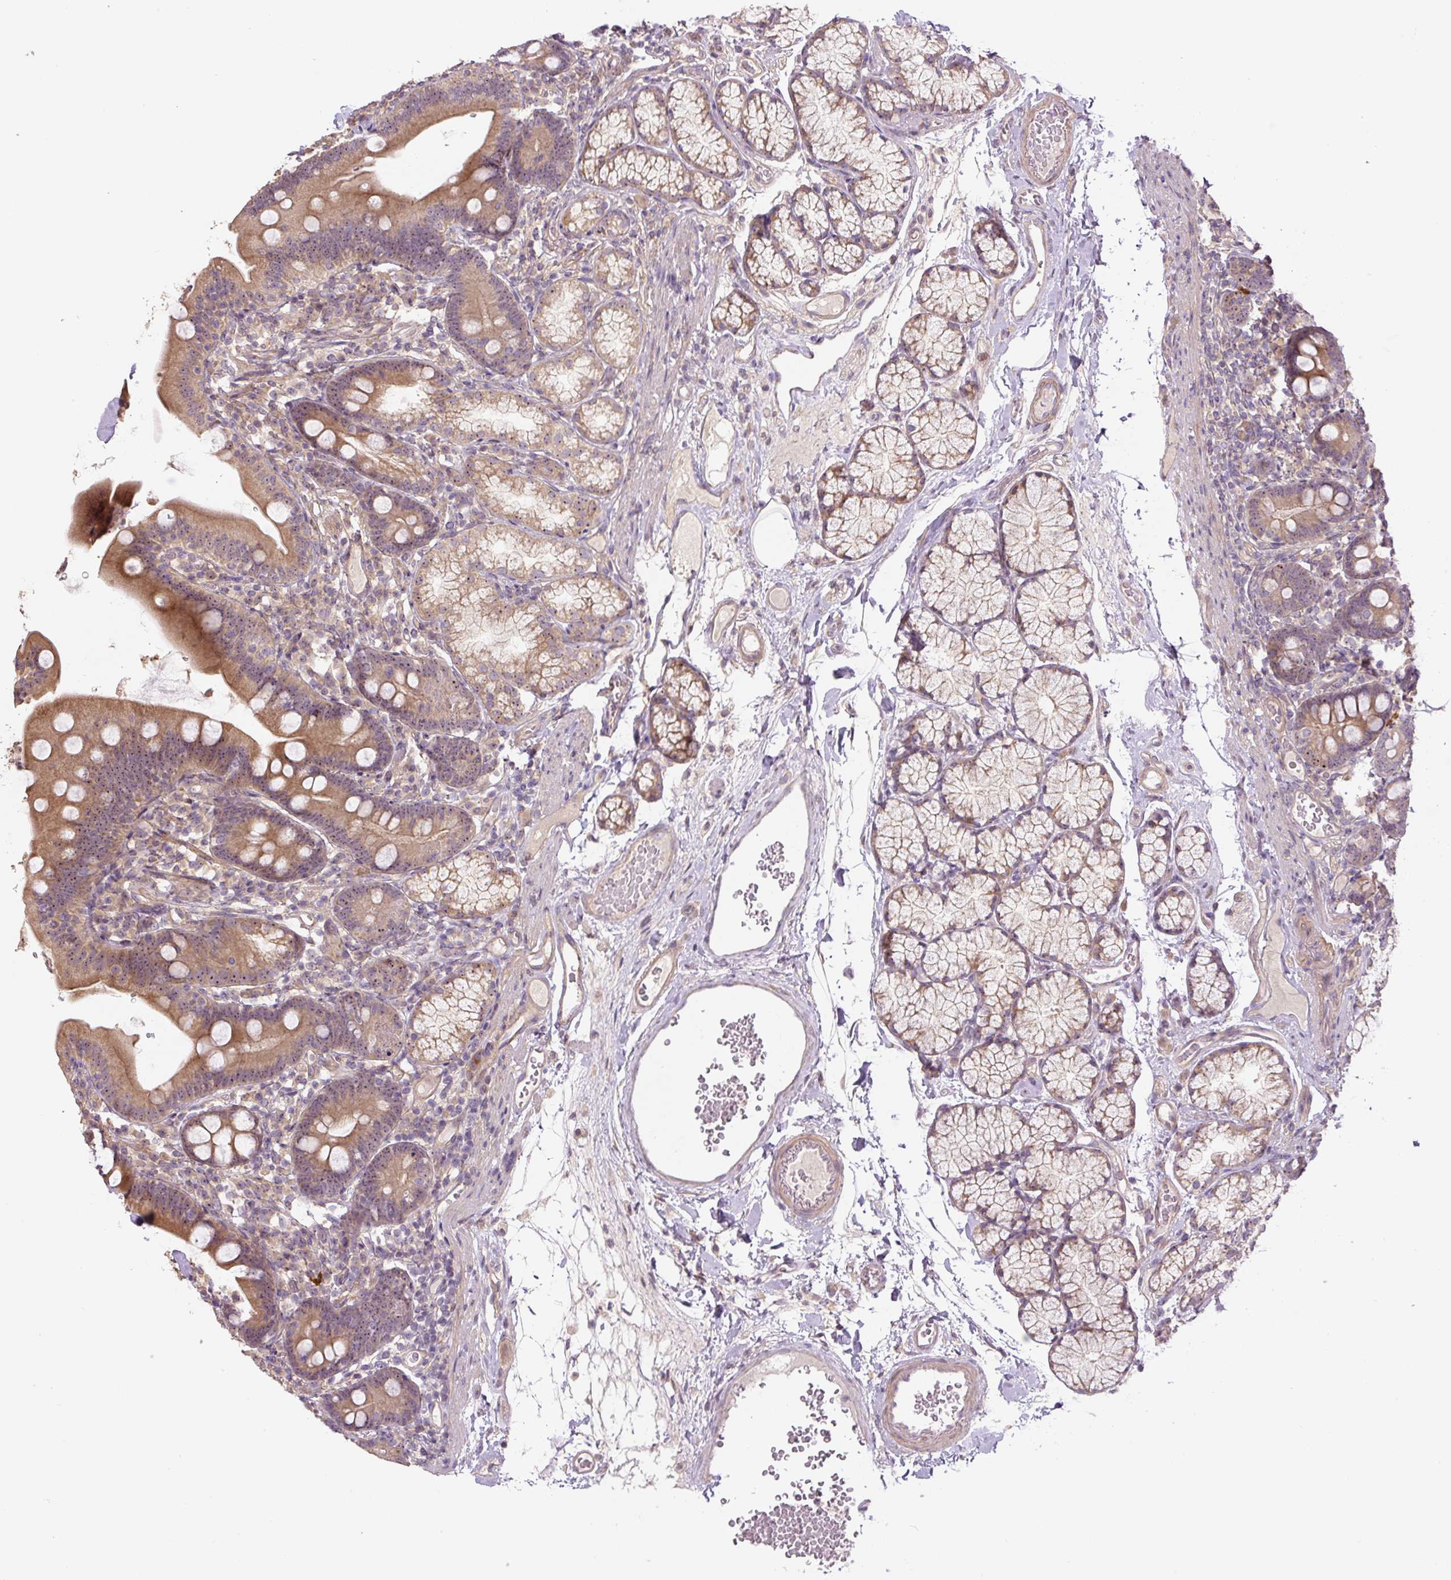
{"staining": {"intensity": "moderate", "quantity": ">75%", "location": "cytoplasmic/membranous,nuclear"}, "tissue": "duodenum", "cell_type": "Glandular cells", "image_type": "normal", "snomed": [{"axis": "morphology", "description": "Normal tissue, NOS"}, {"axis": "topography", "description": "Duodenum"}], "caption": "IHC (DAB) staining of benign human duodenum displays moderate cytoplasmic/membranous,nuclear protein positivity in approximately >75% of glandular cells. Using DAB (3,3'-diaminobenzidine) (brown) and hematoxylin (blue) stains, captured at high magnification using brightfield microscopy.", "gene": "TMEM151B", "patient": {"sex": "female", "age": 67}}